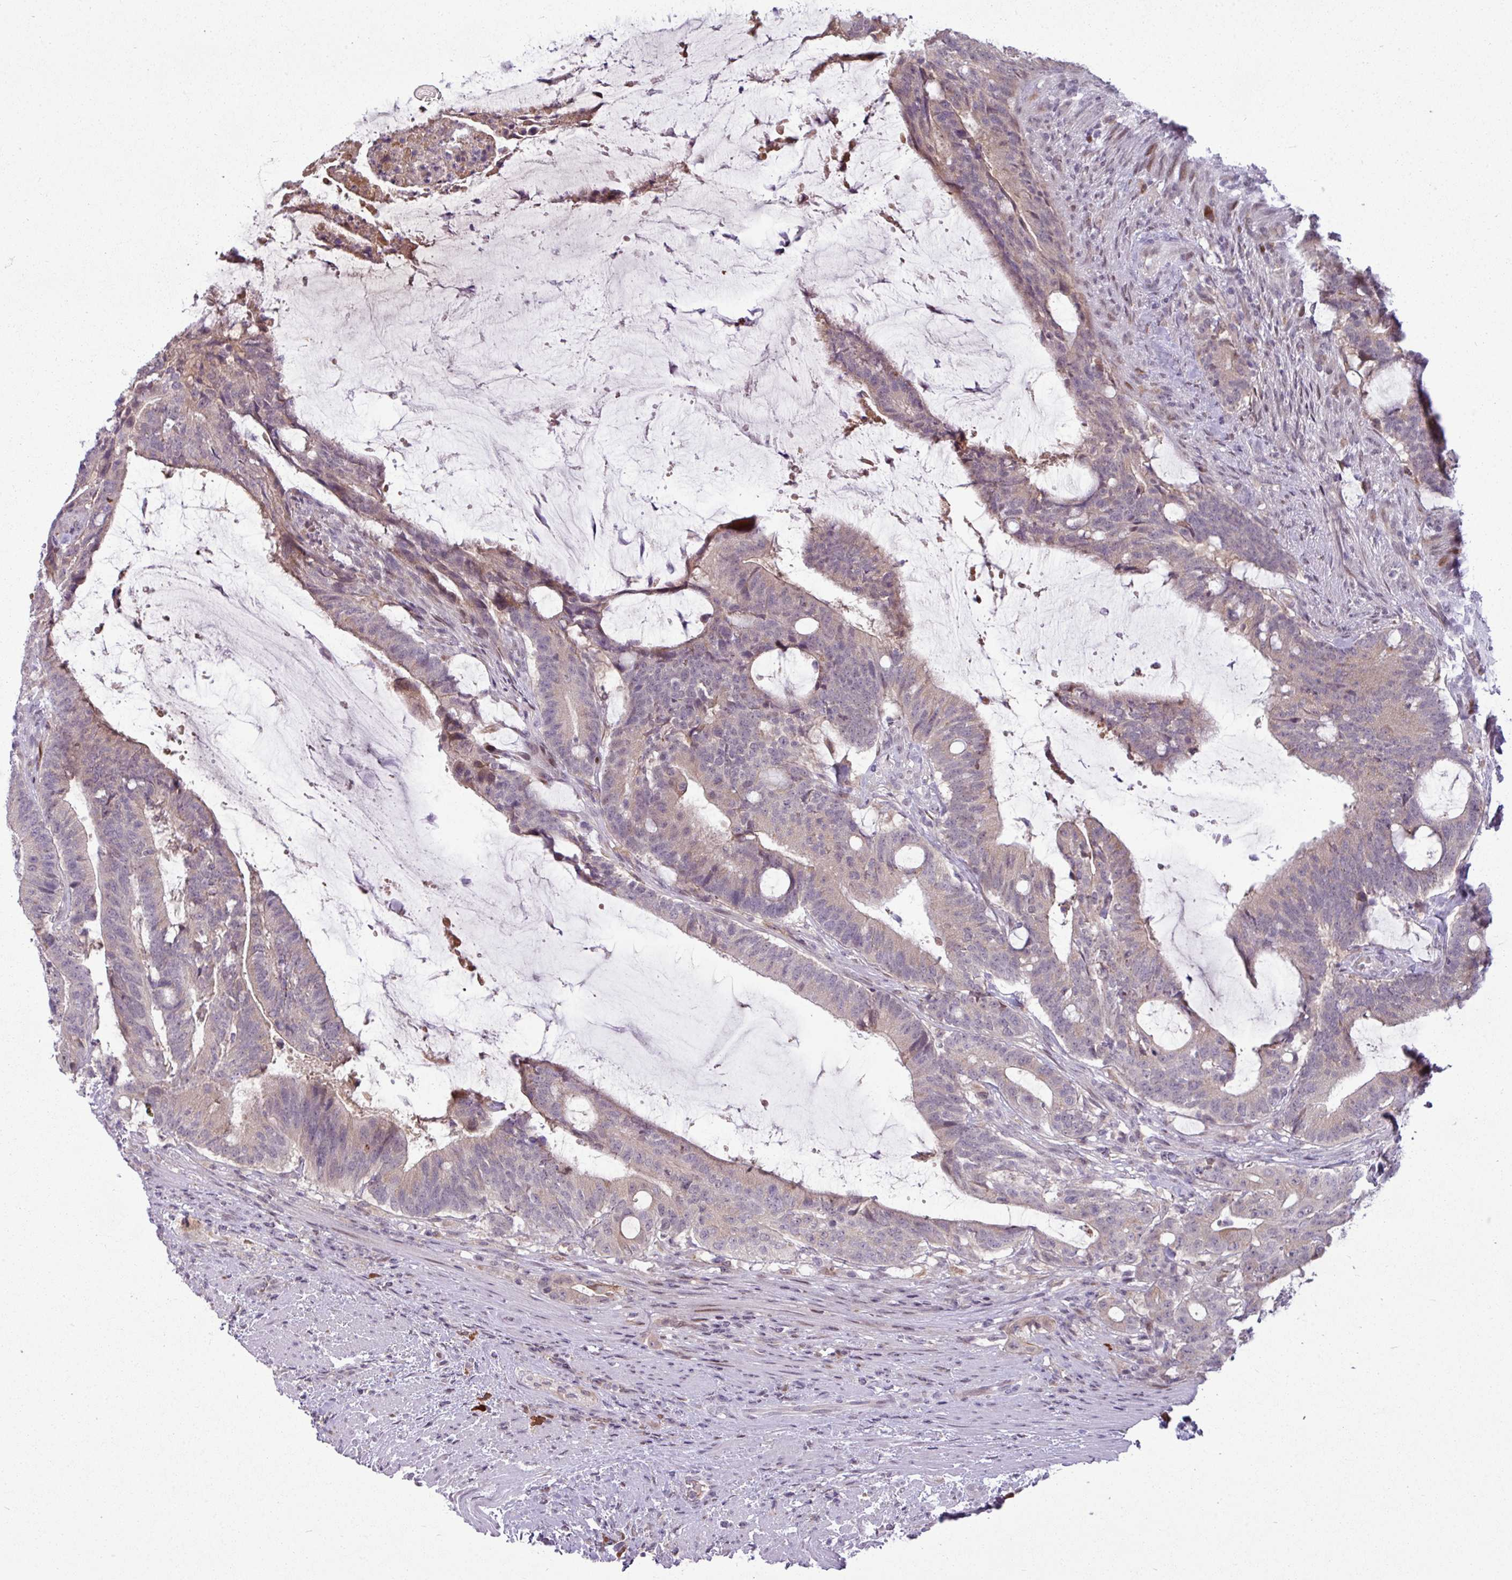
{"staining": {"intensity": "weak", "quantity": "<25%", "location": "cytoplasmic/membranous"}, "tissue": "colorectal cancer", "cell_type": "Tumor cells", "image_type": "cancer", "snomed": [{"axis": "morphology", "description": "Adenocarcinoma, NOS"}, {"axis": "topography", "description": "Colon"}], "caption": "IHC image of human colorectal cancer stained for a protein (brown), which exhibits no positivity in tumor cells.", "gene": "SLC66A2", "patient": {"sex": "female", "age": 43}}